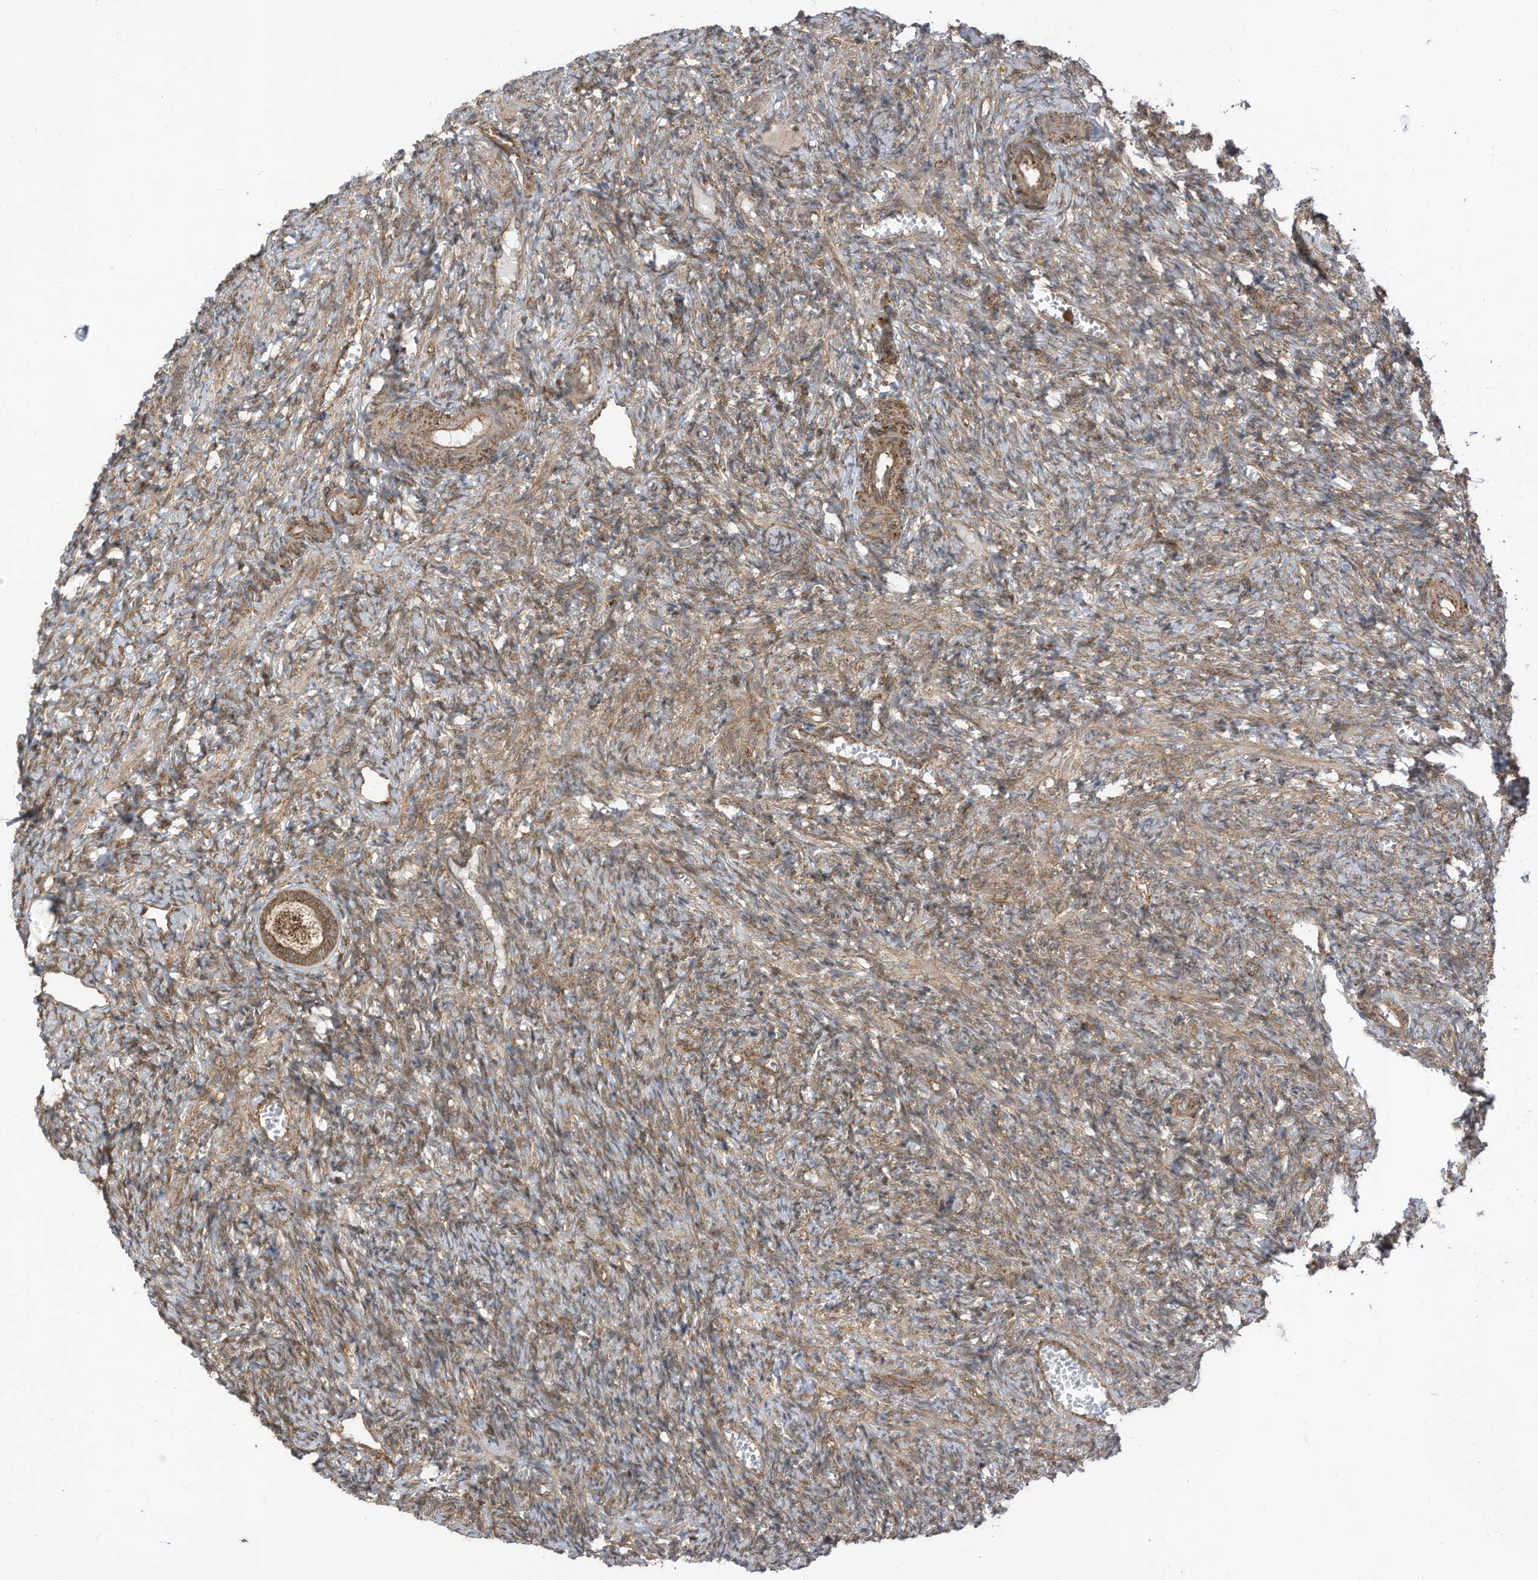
{"staining": {"intensity": "moderate", "quantity": ">75%", "location": "cytoplasmic/membranous"}, "tissue": "ovary", "cell_type": "Follicle cells", "image_type": "normal", "snomed": [{"axis": "morphology", "description": "Normal tissue, NOS"}, {"axis": "topography", "description": "Ovary"}], "caption": "Ovary stained with a brown dye exhibits moderate cytoplasmic/membranous positive staining in approximately >75% of follicle cells.", "gene": "REPS1", "patient": {"sex": "female", "age": 27}}